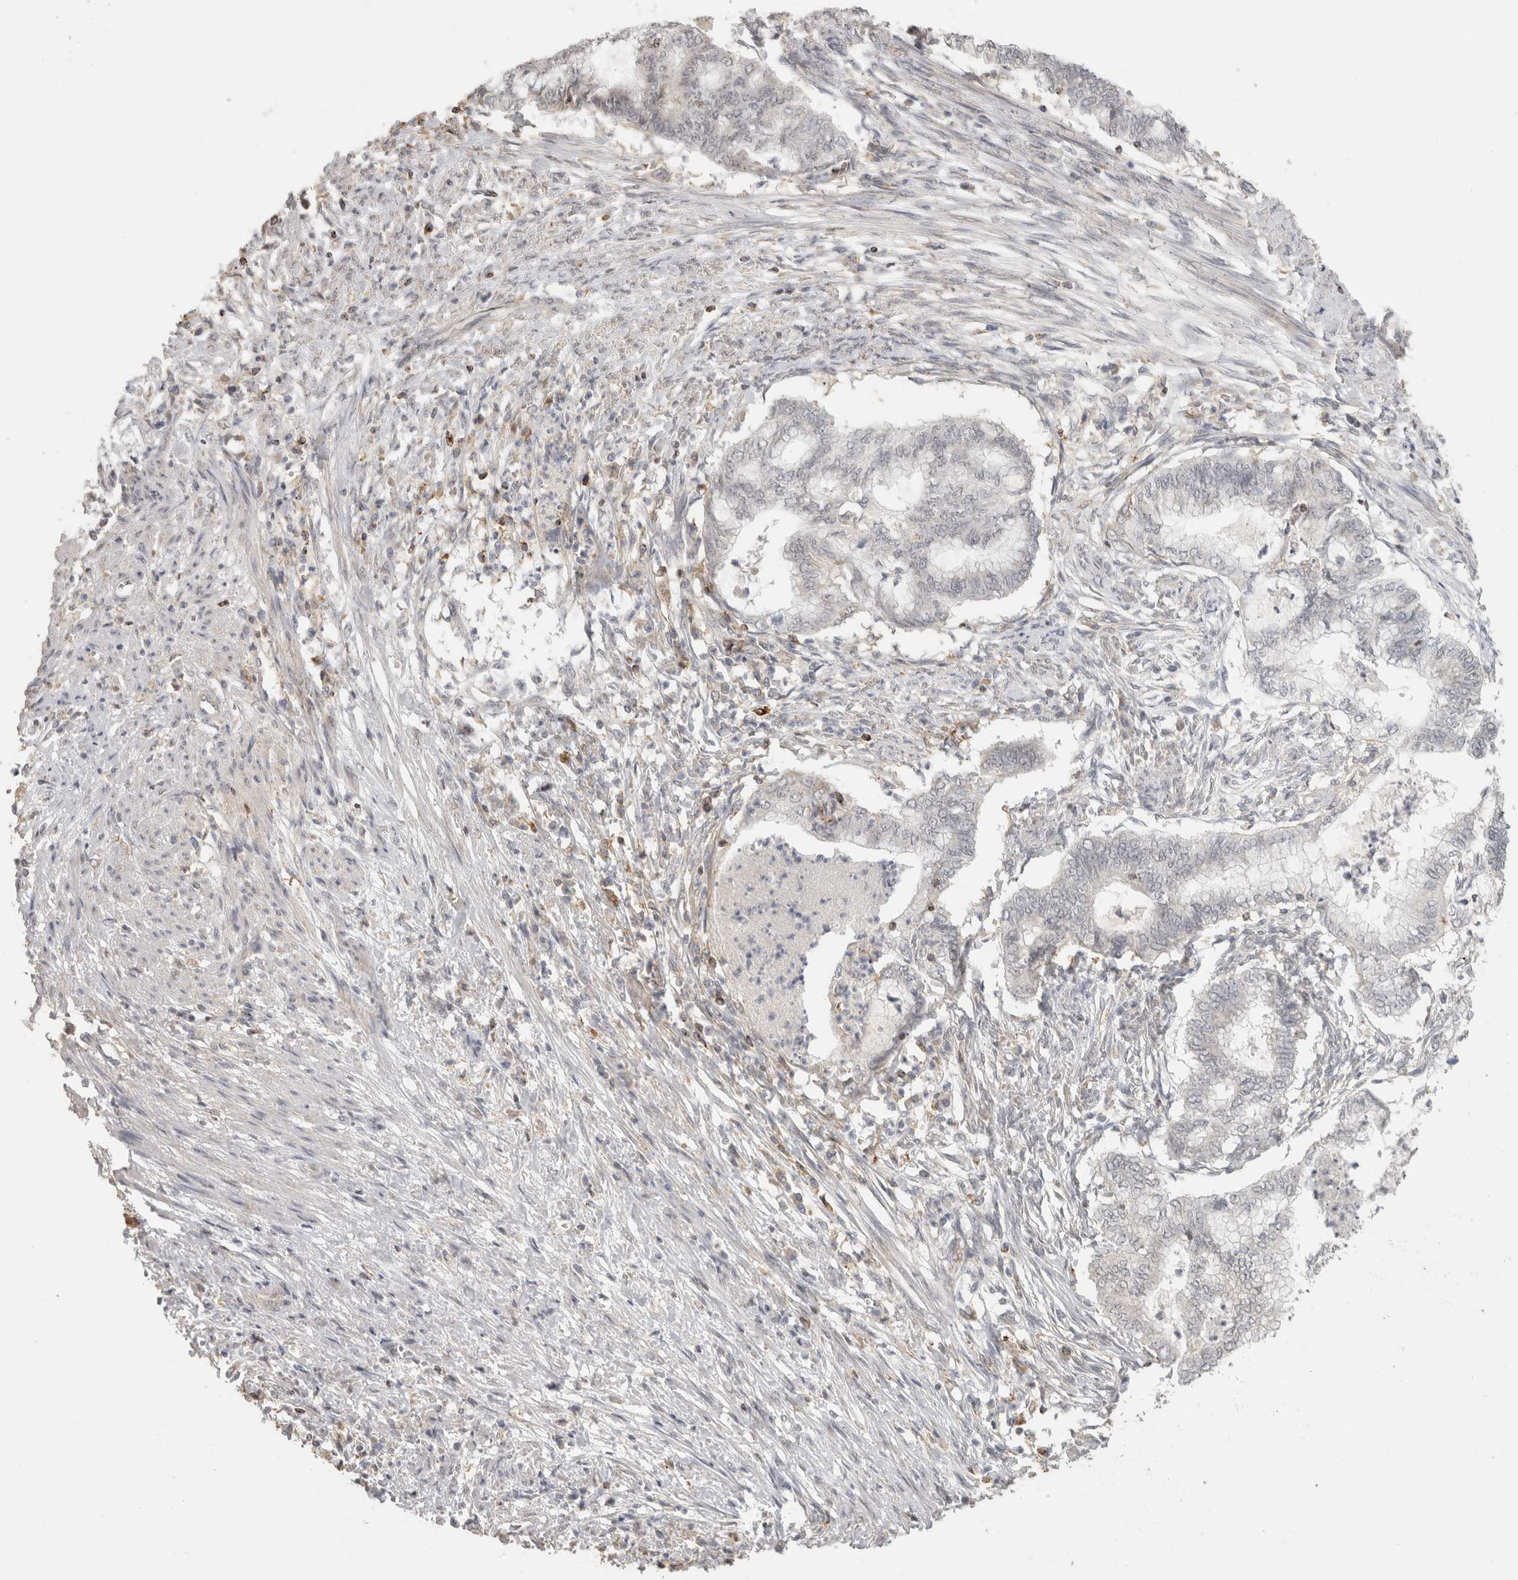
{"staining": {"intensity": "negative", "quantity": "none", "location": "none"}, "tissue": "endometrial cancer", "cell_type": "Tumor cells", "image_type": "cancer", "snomed": [{"axis": "morphology", "description": "Necrosis, NOS"}, {"axis": "morphology", "description": "Adenocarcinoma, NOS"}, {"axis": "topography", "description": "Endometrium"}], "caption": "There is no significant staining in tumor cells of endometrial adenocarcinoma.", "gene": "HAVCR2", "patient": {"sex": "female", "age": 79}}